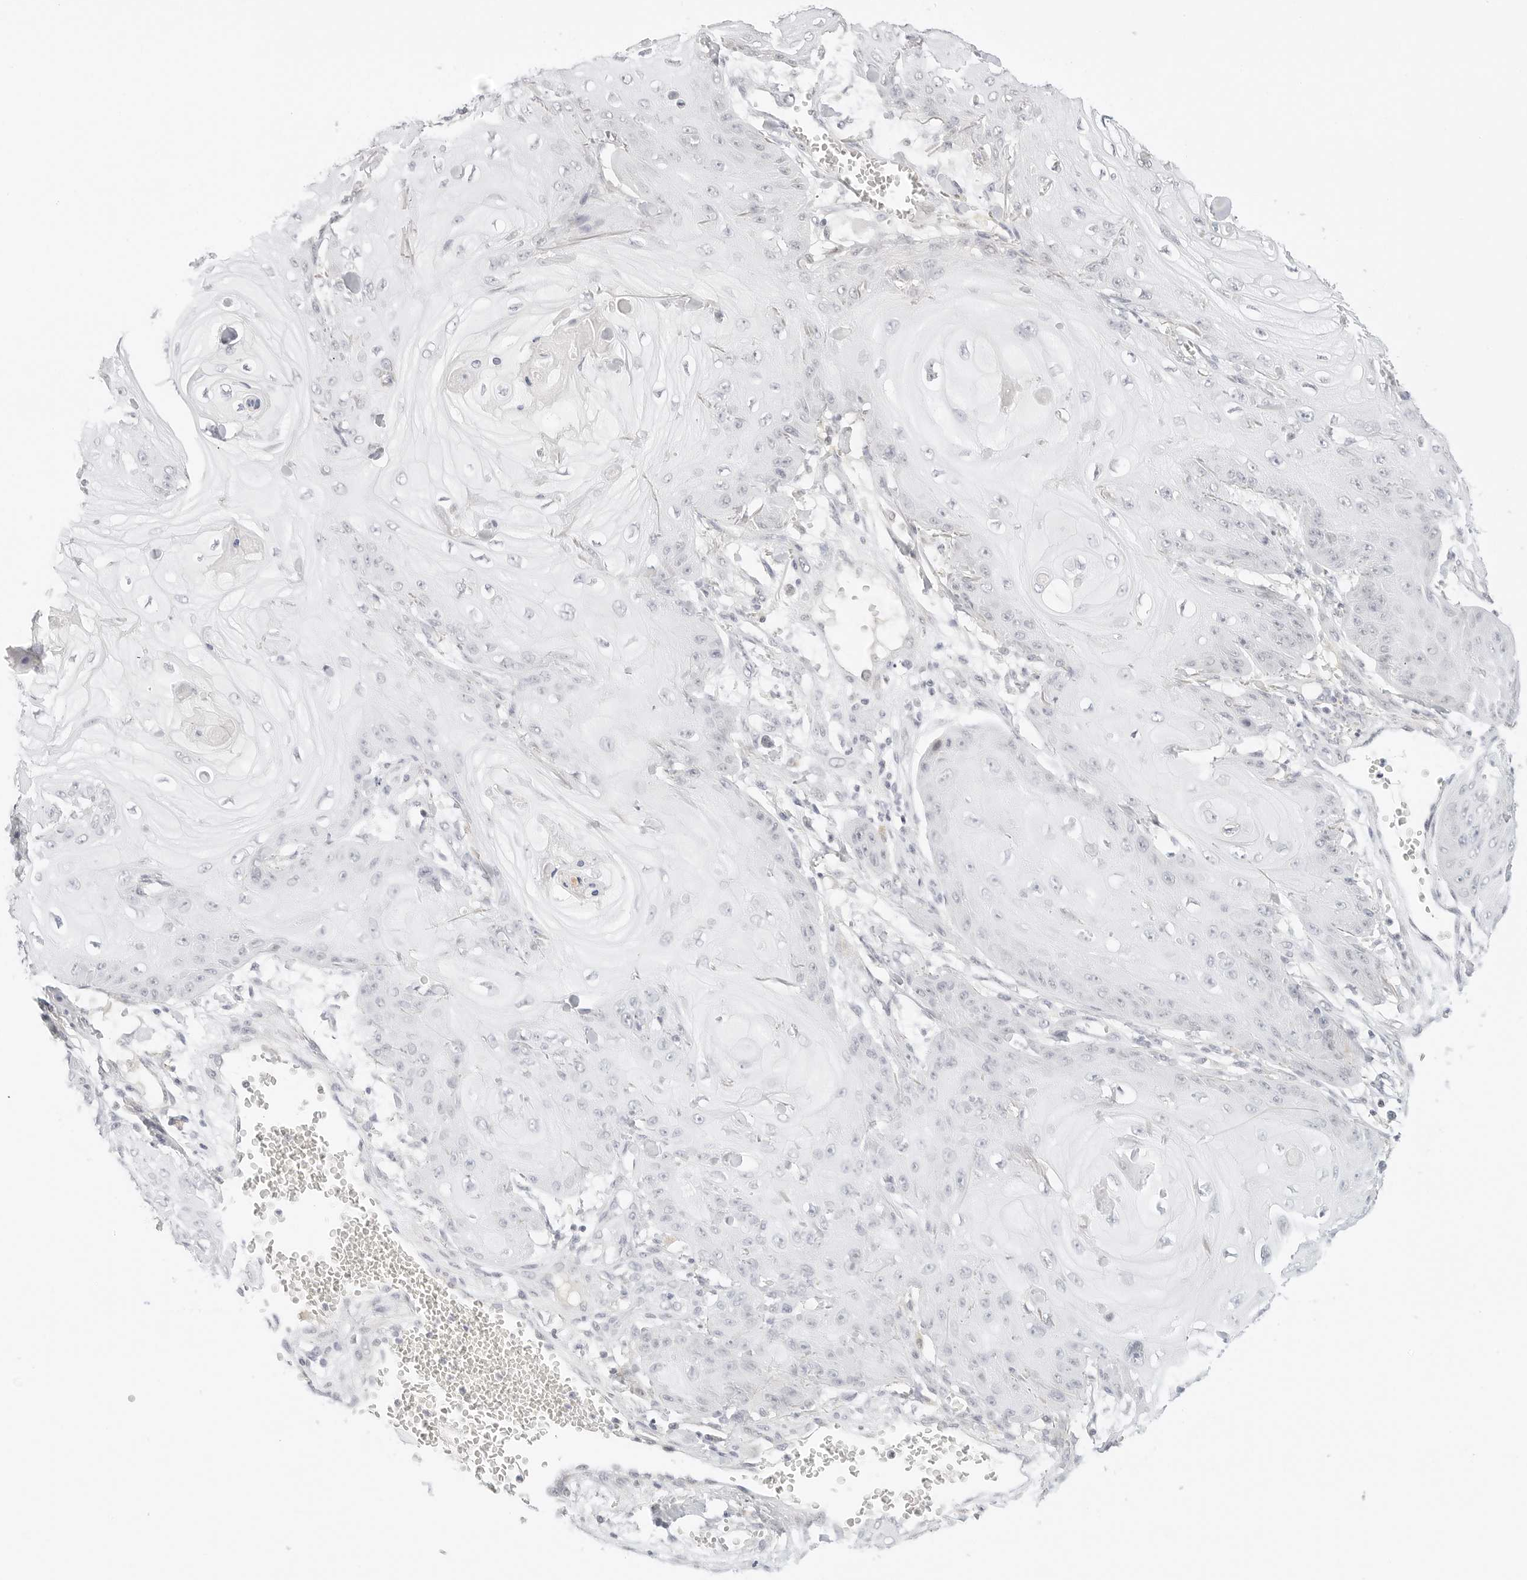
{"staining": {"intensity": "negative", "quantity": "none", "location": "none"}, "tissue": "skin cancer", "cell_type": "Tumor cells", "image_type": "cancer", "snomed": [{"axis": "morphology", "description": "Squamous cell carcinoma, NOS"}, {"axis": "topography", "description": "Skin"}], "caption": "Immunohistochemical staining of skin cancer (squamous cell carcinoma) reveals no significant positivity in tumor cells. (Brightfield microscopy of DAB (3,3'-diaminobenzidine) IHC at high magnification).", "gene": "XKR4", "patient": {"sex": "male", "age": 74}}